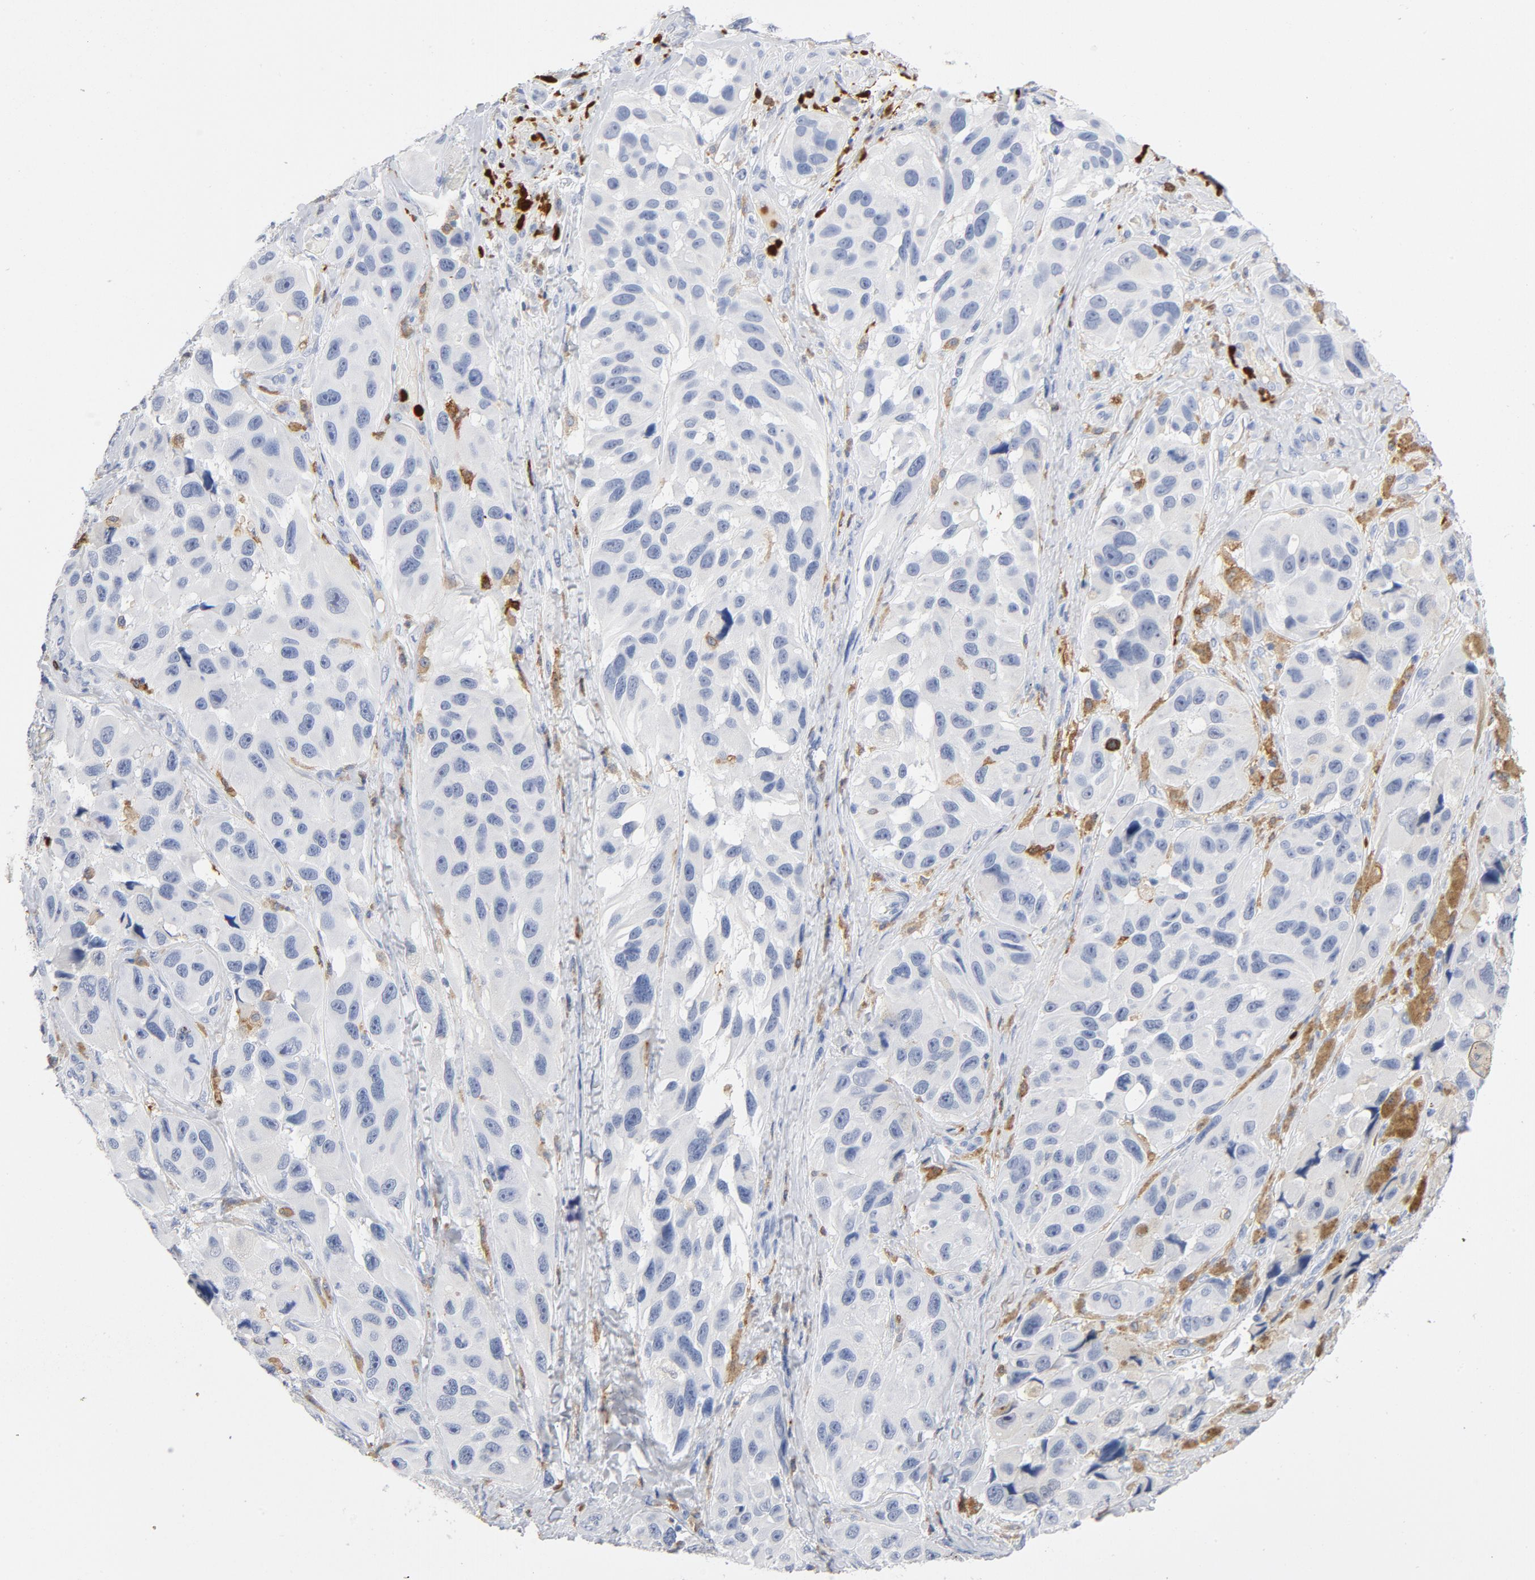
{"staining": {"intensity": "negative", "quantity": "none", "location": "none"}, "tissue": "melanoma", "cell_type": "Tumor cells", "image_type": "cancer", "snomed": [{"axis": "morphology", "description": "Malignant melanoma, NOS"}, {"axis": "topography", "description": "Skin"}], "caption": "DAB (3,3'-diaminobenzidine) immunohistochemical staining of malignant melanoma demonstrates no significant staining in tumor cells.", "gene": "NCF1", "patient": {"sex": "female", "age": 73}}